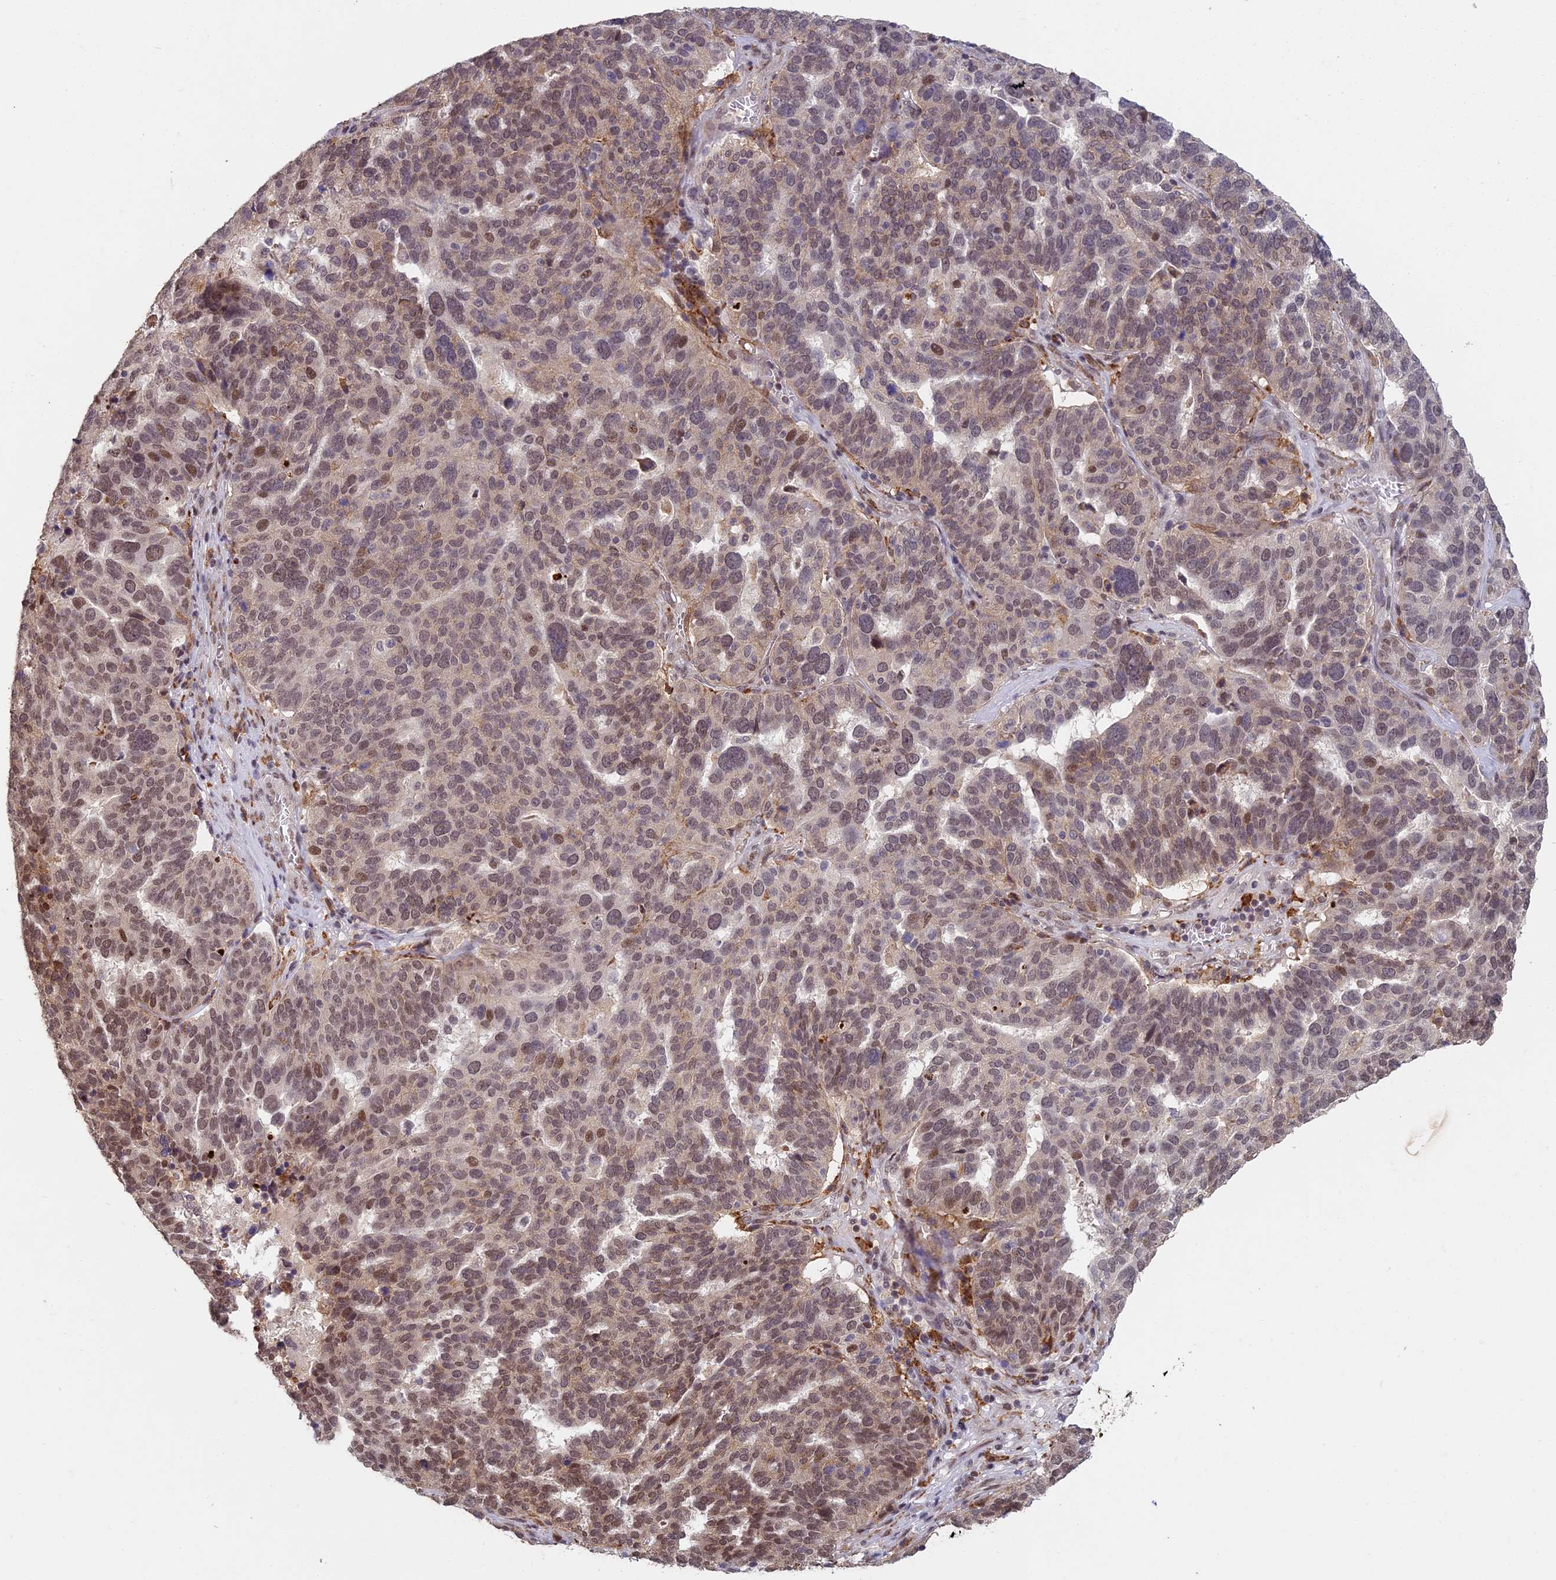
{"staining": {"intensity": "moderate", "quantity": ">75%", "location": "nuclear"}, "tissue": "ovarian cancer", "cell_type": "Tumor cells", "image_type": "cancer", "snomed": [{"axis": "morphology", "description": "Cystadenocarcinoma, serous, NOS"}, {"axis": "topography", "description": "Ovary"}], "caption": "Ovarian serous cystadenocarcinoma stained with immunohistochemistry (IHC) shows moderate nuclear staining in approximately >75% of tumor cells.", "gene": "ABHD17A", "patient": {"sex": "female", "age": 59}}